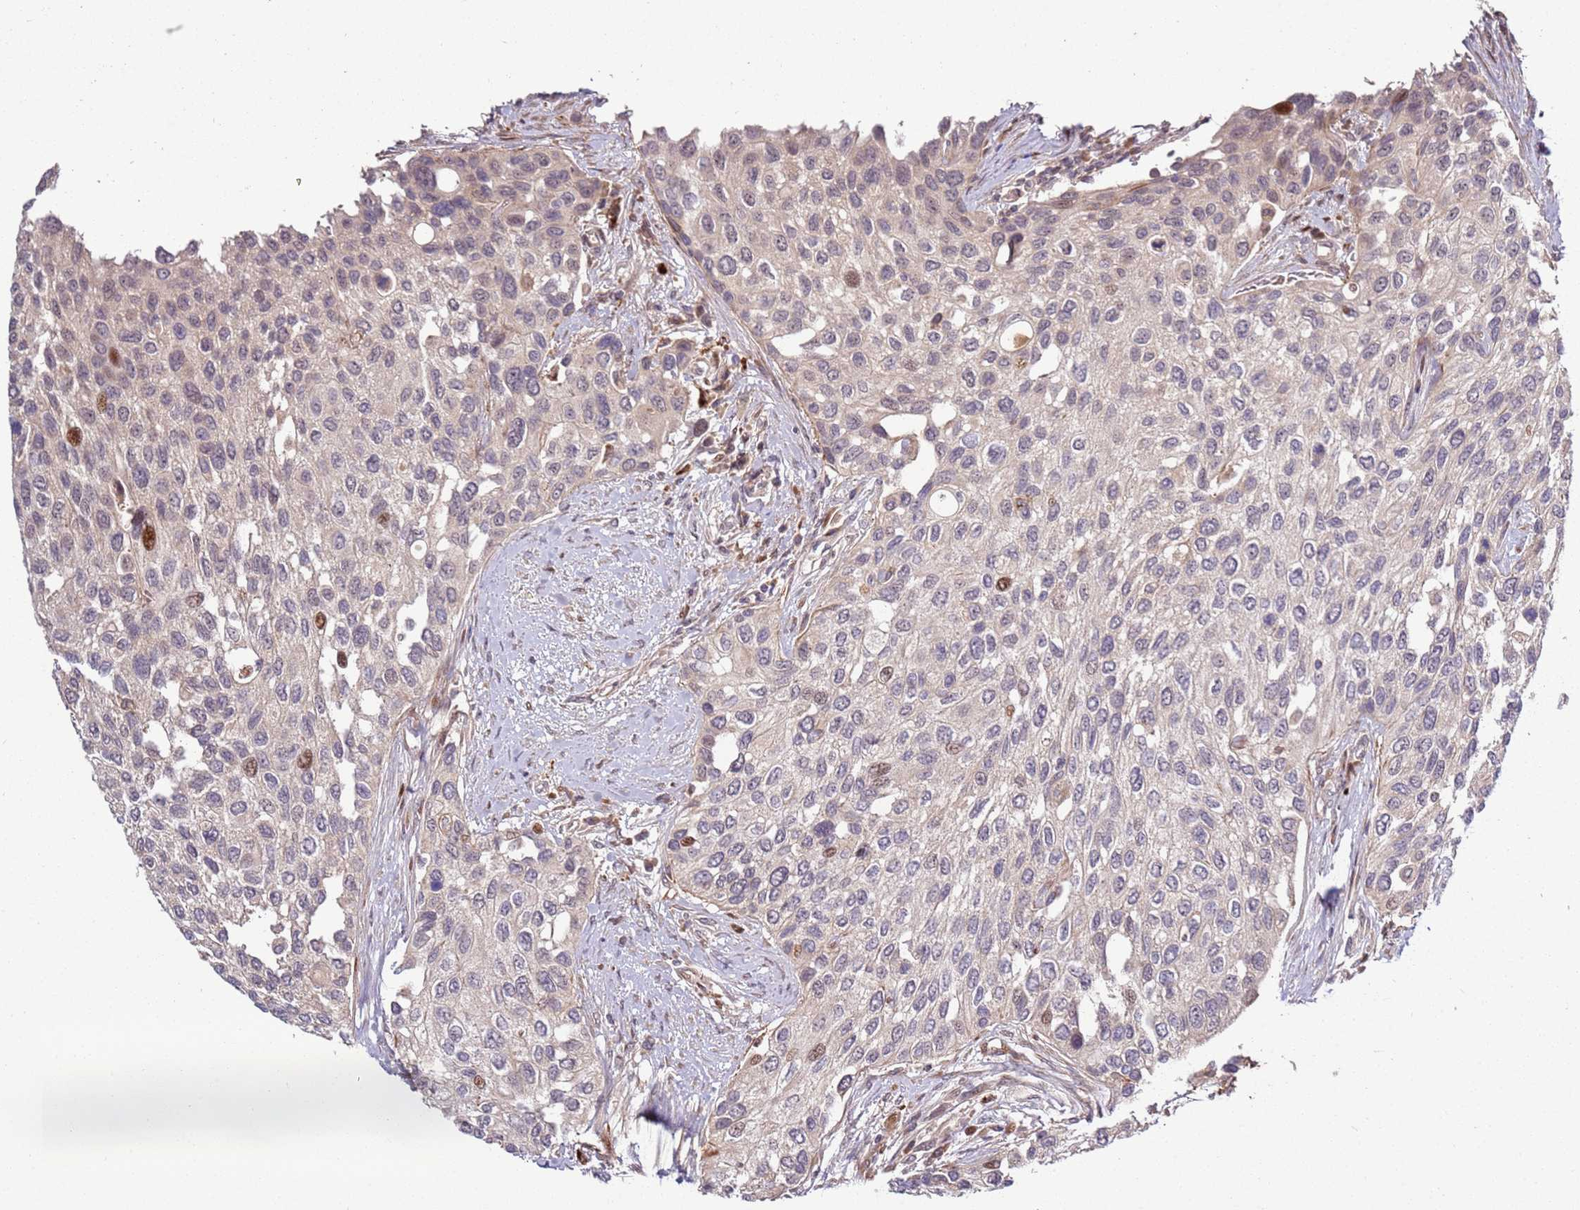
{"staining": {"intensity": "weak", "quantity": "<25%", "location": "cytoplasmic/membranous"}, "tissue": "urothelial cancer", "cell_type": "Tumor cells", "image_type": "cancer", "snomed": [{"axis": "morphology", "description": "Normal tissue, NOS"}, {"axis": "morphology", "description": "Urothelial carcinoma, High grade"}, {"axis": "topography", "description": "Vascular tissue"}, {"axis": "topography", "description": "Urinary bladder"}], "caption": "Human urothelial carcinoma (high-grade) stained for a protein using immunohistochemistry exhibits no staining in tumor cells.", "gene": "RHBDL1", "patient": {"sex": "female", "age": 56}}